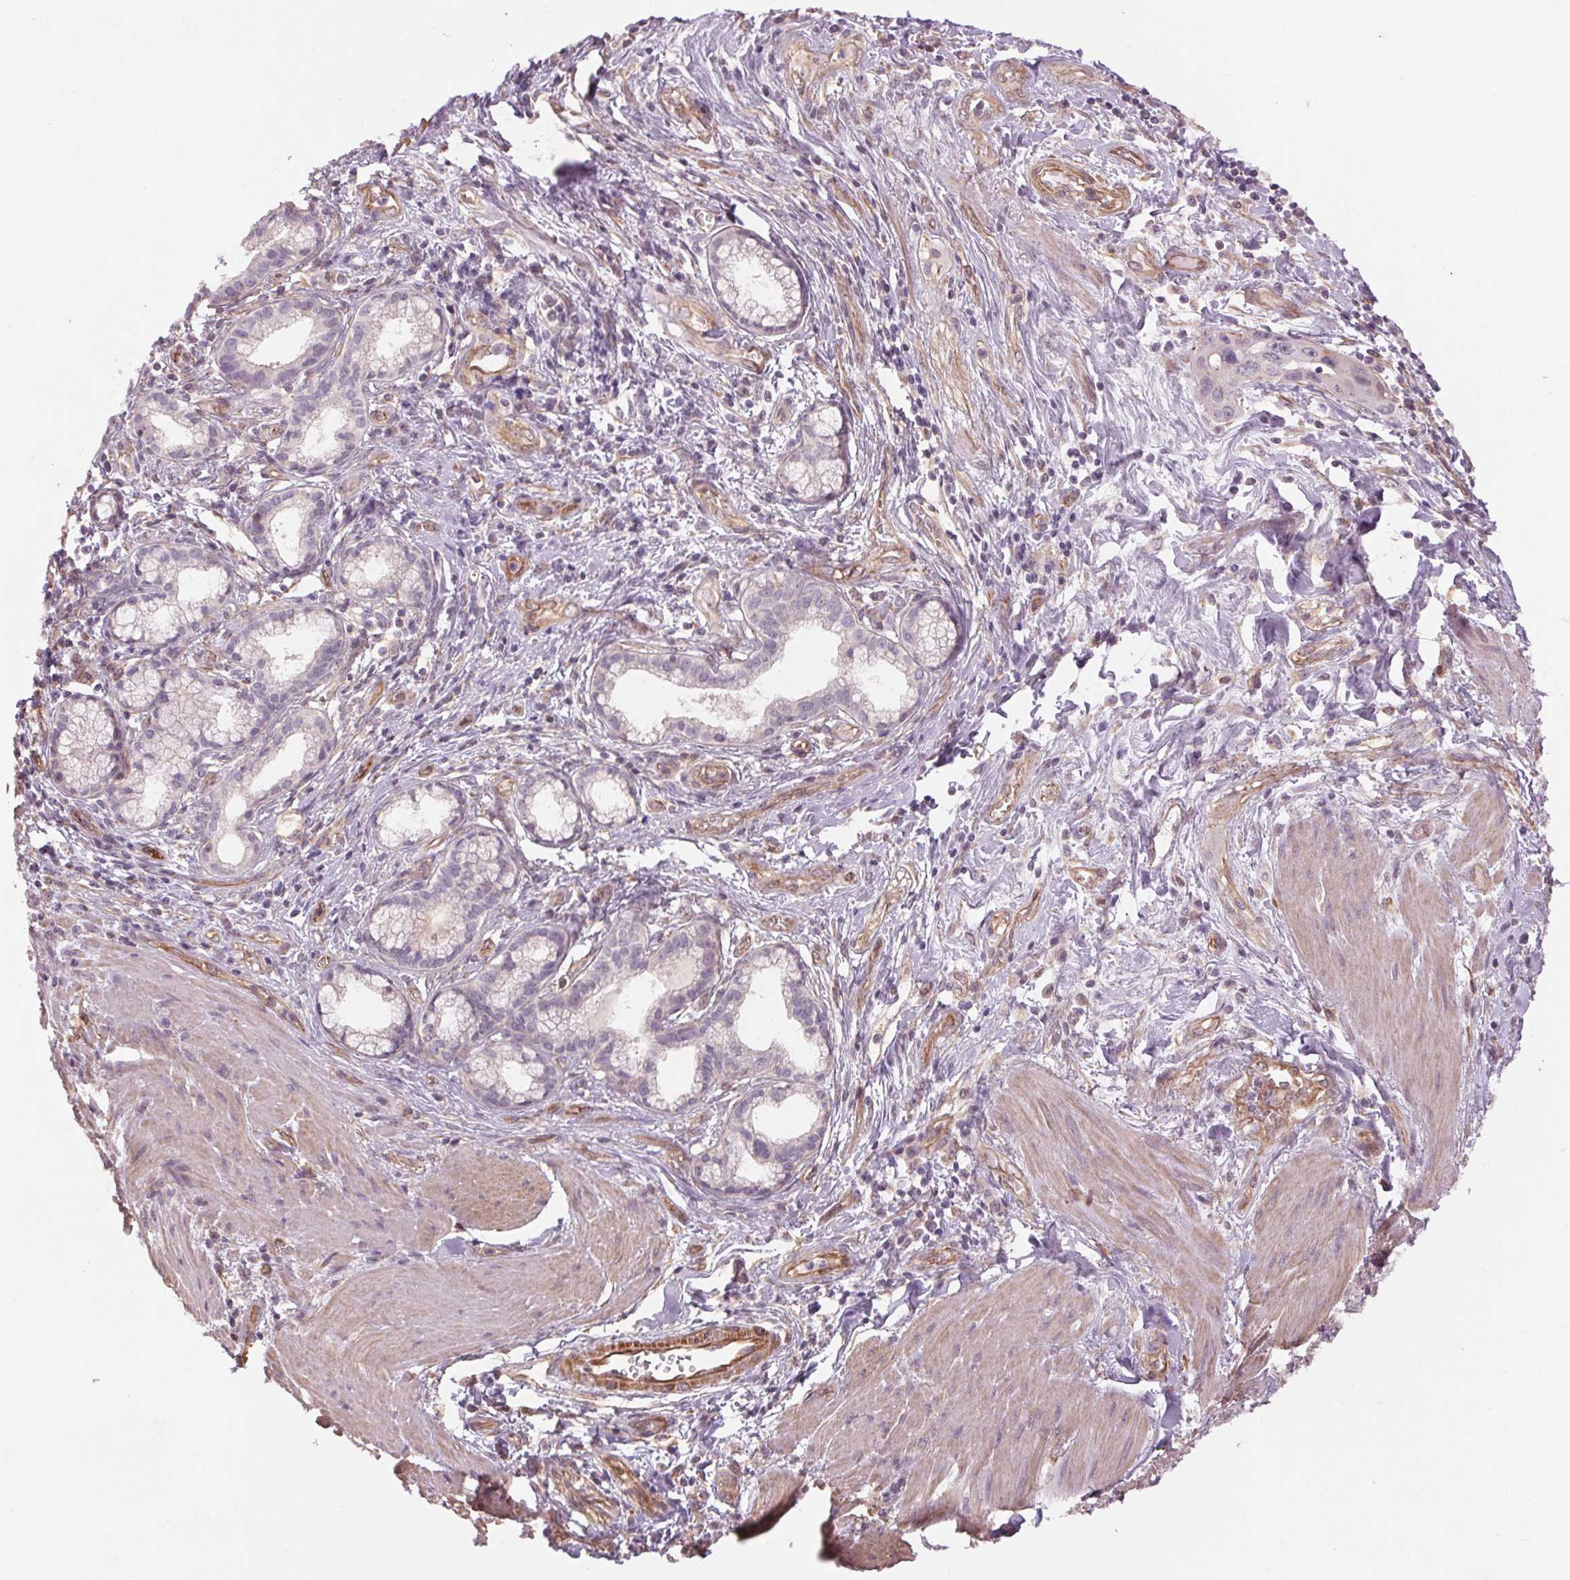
{"staining": {"intensity": "negative", "quantity": "none", "location": "none"}, "tissue": "pancreatic cancer", "cell_type": "Tumor cells", "image_type": "cancer", "snomed": [{"axis": "morphology", "description": "Adenocarcinoma, NOS"}, {"axis": "topography", "description": "Pancreas"}], "caption": "Human pancreatic cancer stained for a protein using immunohistochemistry demonstrates no staining in tumor cells.", "gene": "CCSER1", "patient": {"sex": "female", "age": 66}}